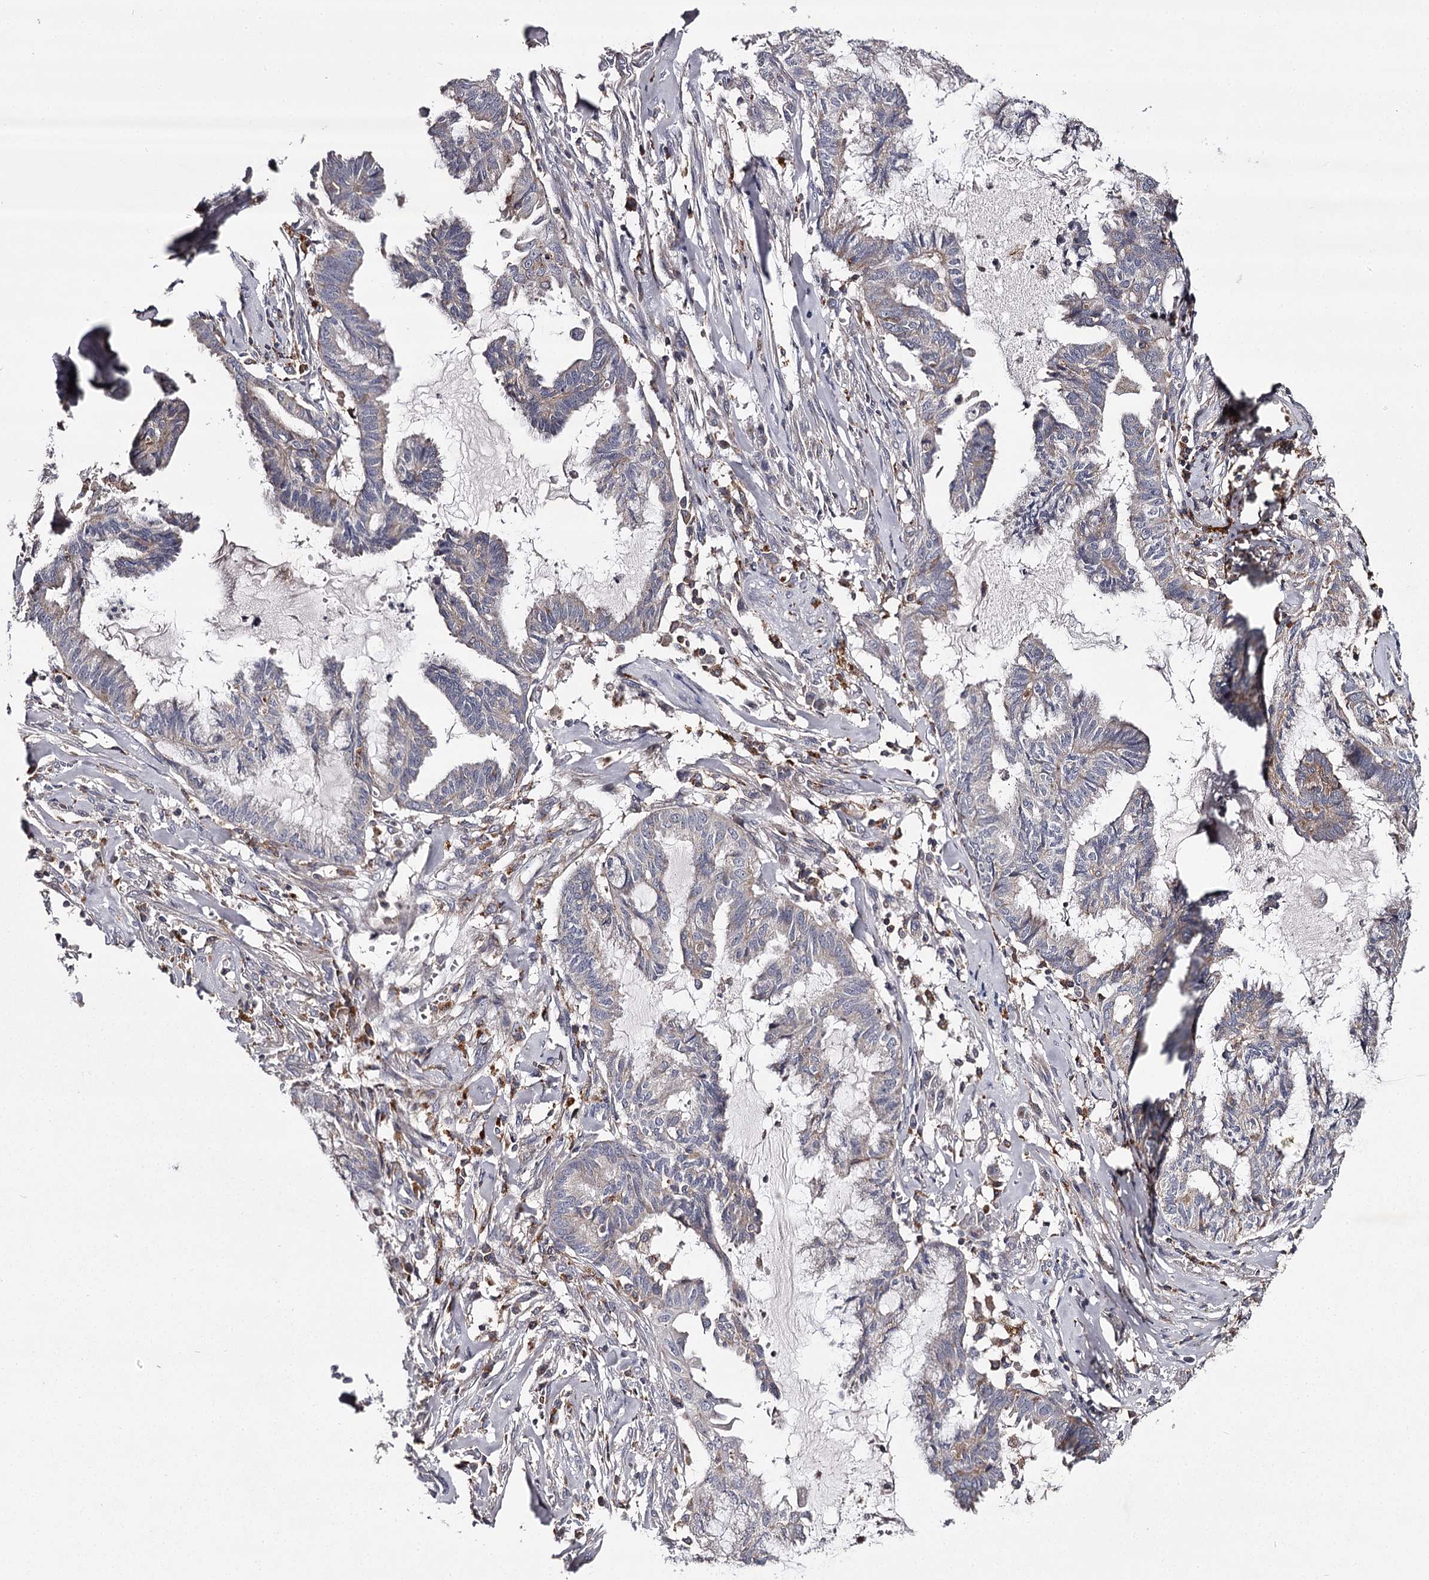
{"staining": {"intensity": "weak", "quantity": "<25%", "location": "cytoplasmic/membranous"}, "tissue": "endometrial cancer", "cell_type": "Tumor cells", "image_type": "cancer", "snomed": [{"axis": "morphology", "description": "Adenocarcinoma, NOS"}, {"axis": "topography", "description": "Endometrium"}], "caption": "The histopathology image reveals no staining of tumor cells in endometrial cancer (adenocarcinoma).", "gene": "RASSF6", "patient": {"sex": "female", "age": 86}}